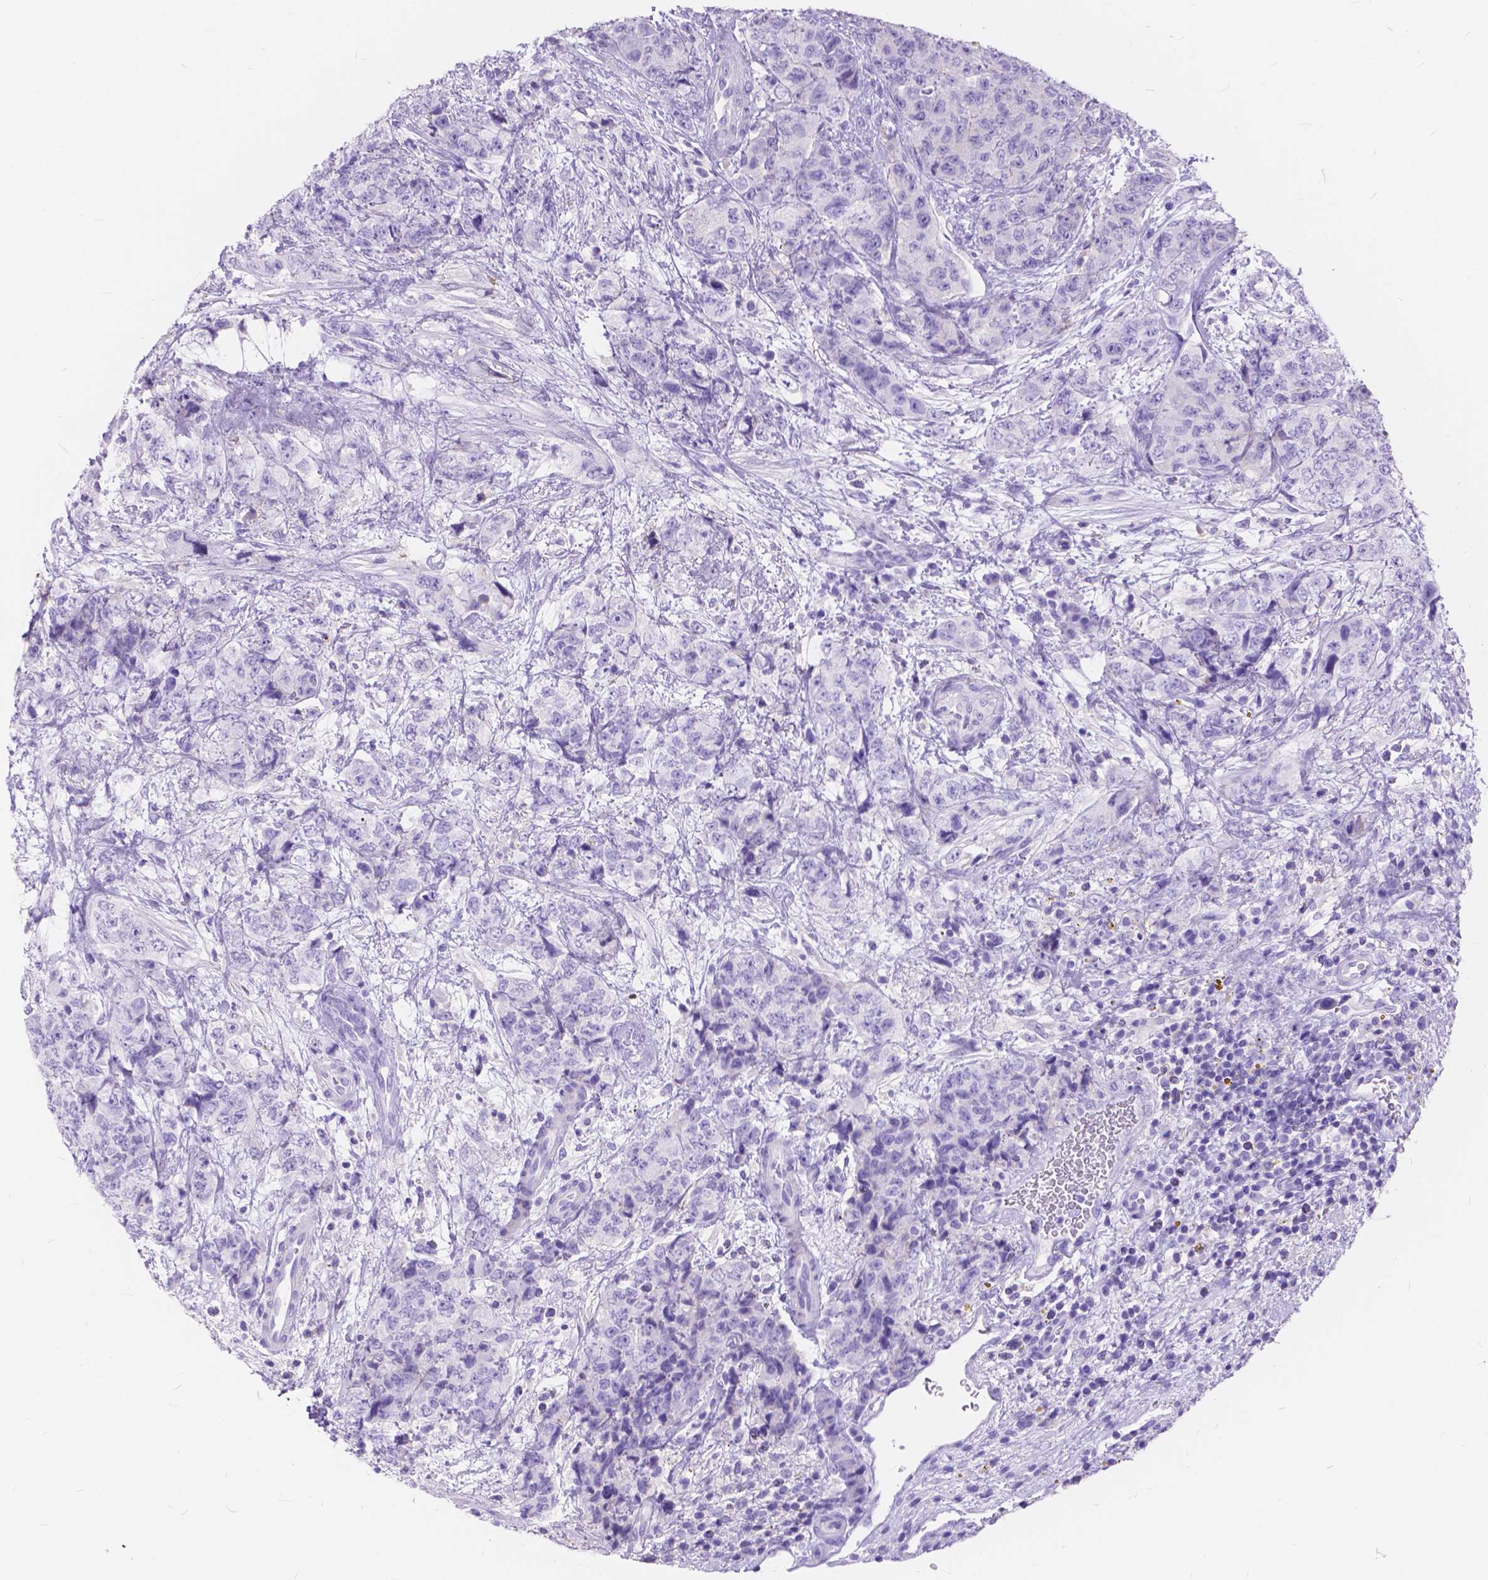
{"staining": {"intensity": "negative", "quantity": "none", "location": "none"}, "tissue": "urothelial cancer", "cell_type": "Tumor cells", "image_type": "cancer", "snomed": [{"axis": "morphology", "description": "Urothelial carcinoma, High grade"}, {"axis": "topography", "description": "Urinary bladder"}], "caption": "Tumor cells are negative for brown protein staining in urothelial cancer.", "gene": "FOXL2", "patient": {"sex": "female", "age": 78}}